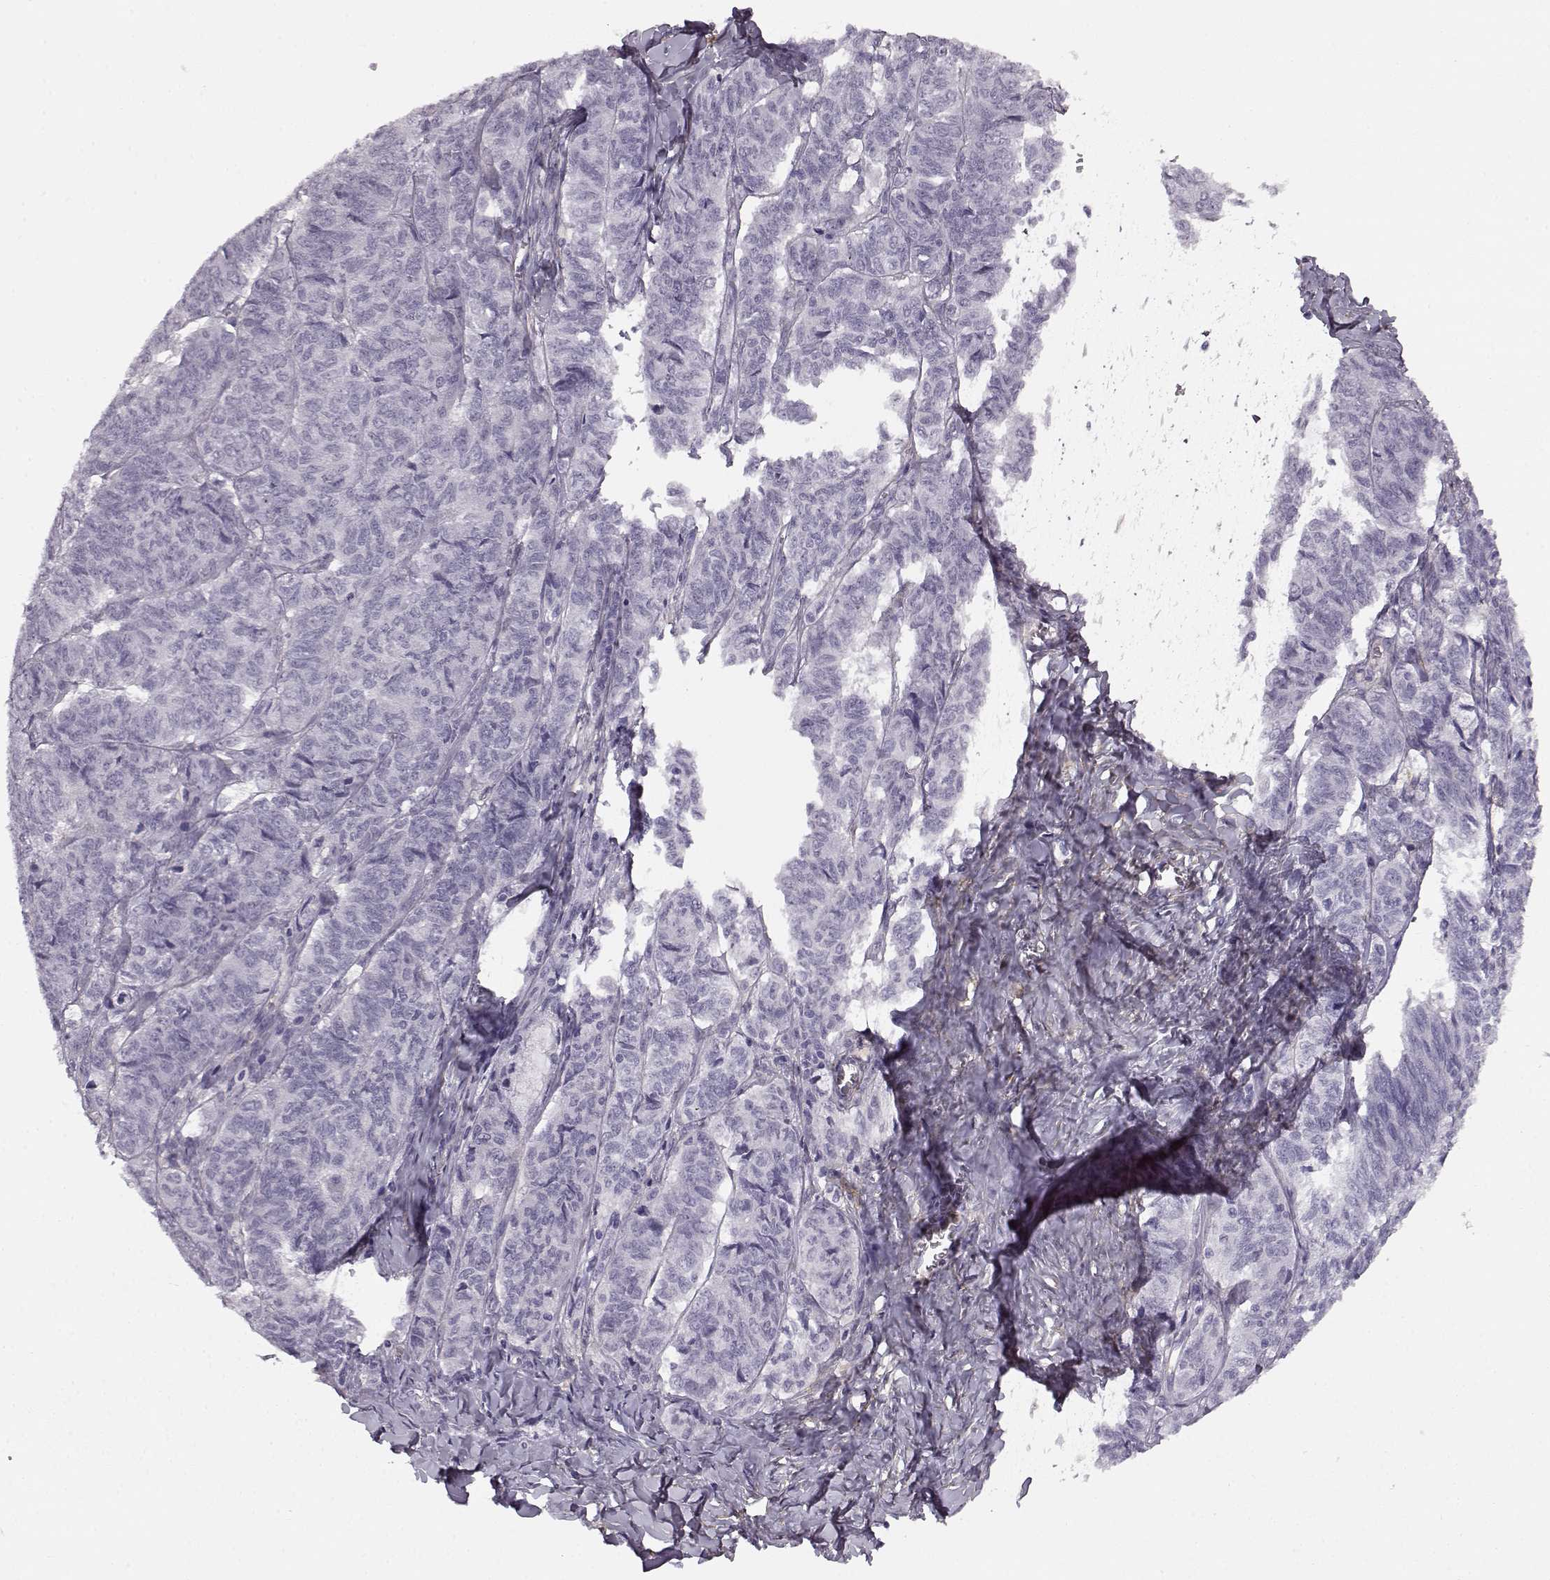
{"staining": {"intensity": "negative", "quantity": "none", "location": "none"}, "tissue": "ovarian cancer", "cell_type": "Tumor cells", "image_type": "cancer", "snomed": [{"axis": "morphology", "description": "Carcinoma, endometroid"}, {"axis": "topography", "description": "Ovary"}], "caption": "Tumor cells show no significant expression in ovarian cancer.", "gene": "TRIM69", "patient": {"sex": "female", "age": 80}}